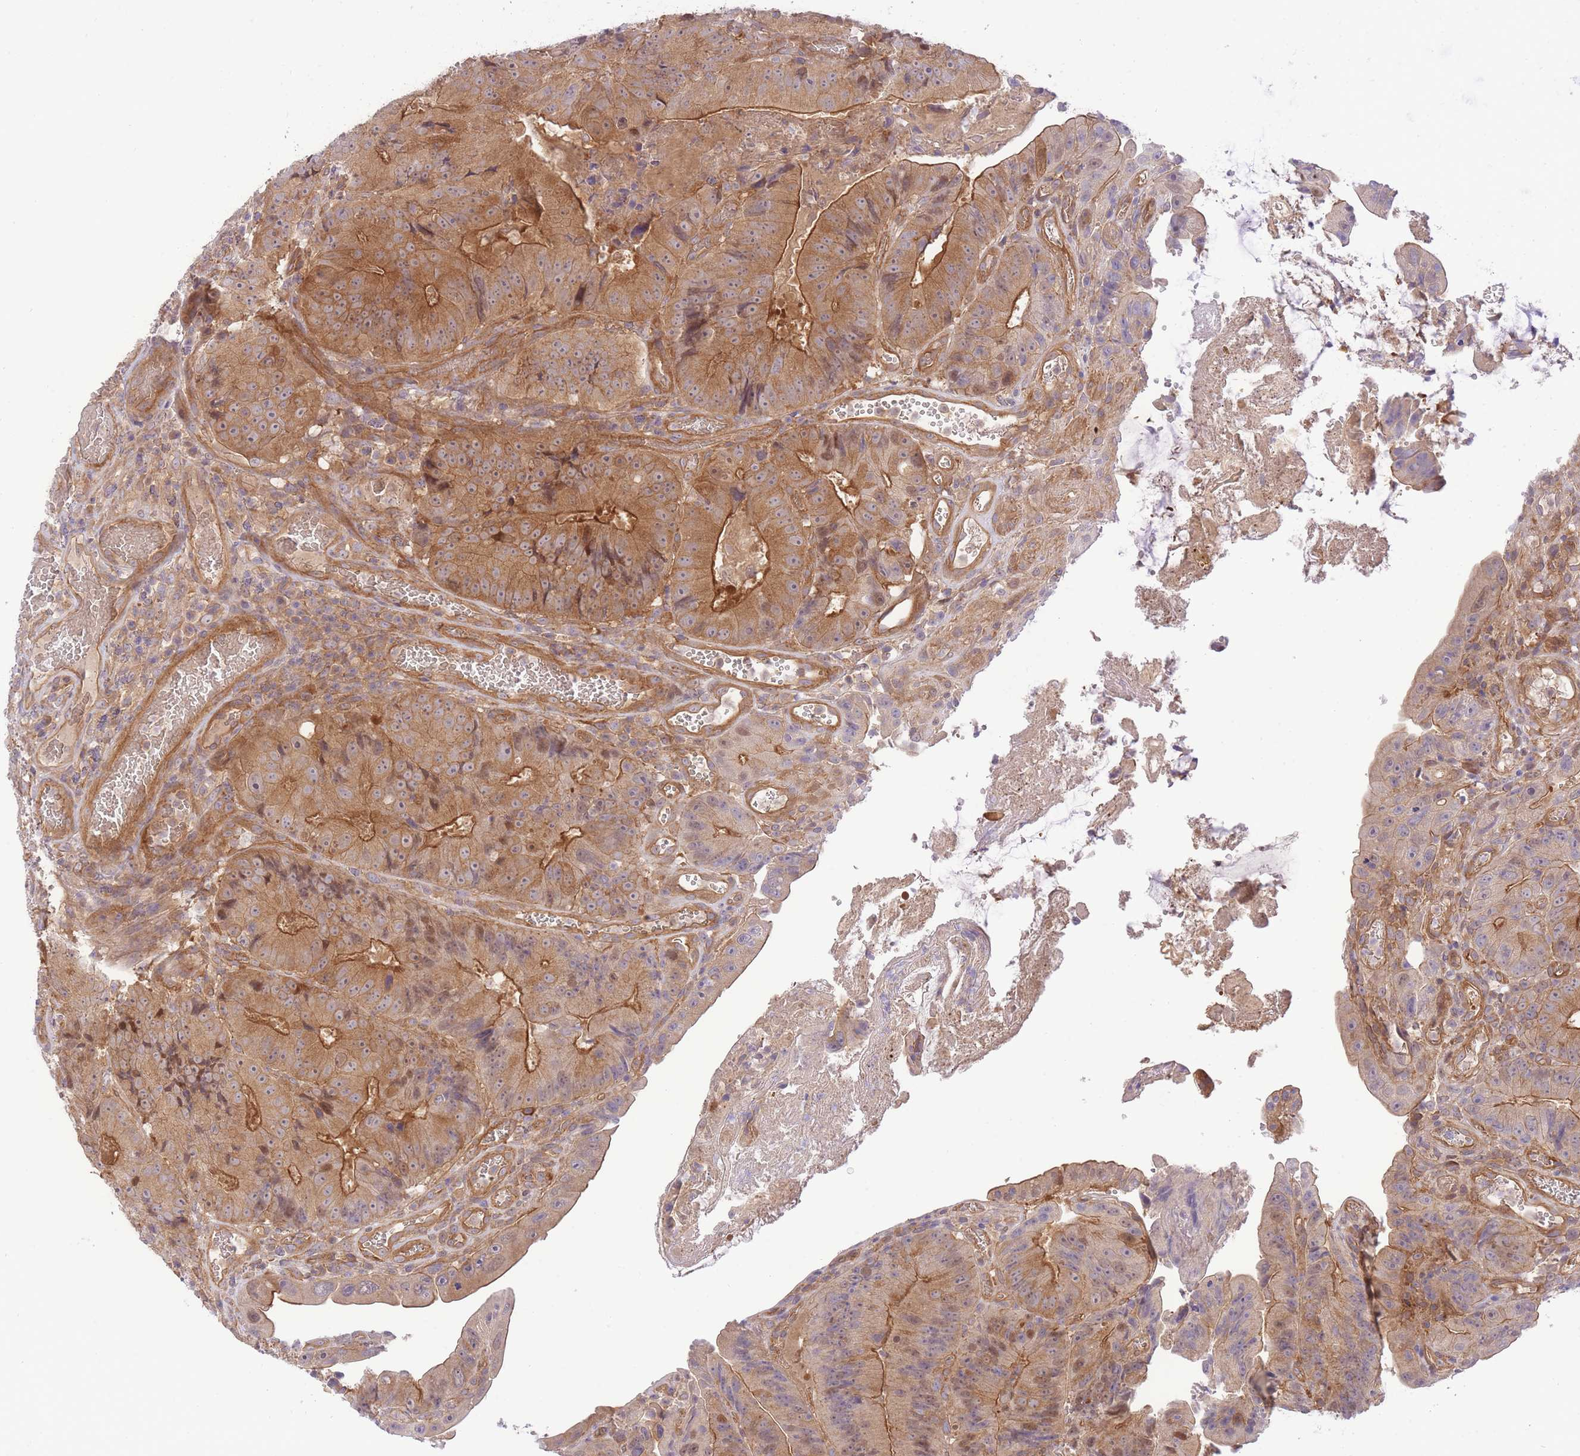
{"staining": {"intensity": "moderate", "quantity": ">75%", "location": "cytoplasmic/membranous"}, "tissue": "colorectal cancer", "cell_type": "Tumor cells", "image_type": "cancer", "snomed": [{"axis": "morphology", "description": "Adenocarcinoma, NOS"}, {"axis": "topography", "description": "Colon"}], "caption": "A histopathology image of human colorectal cancer stained for a protein displays moderate cytoplasmic/membranous brown staining in tumor cells. (DAB (3,3'-diaminobenzidine) IHC, brown staining for protein, blue staining for nuclei).", "gene": "PREP", "patient": {"sex": "female", "age": 86}}